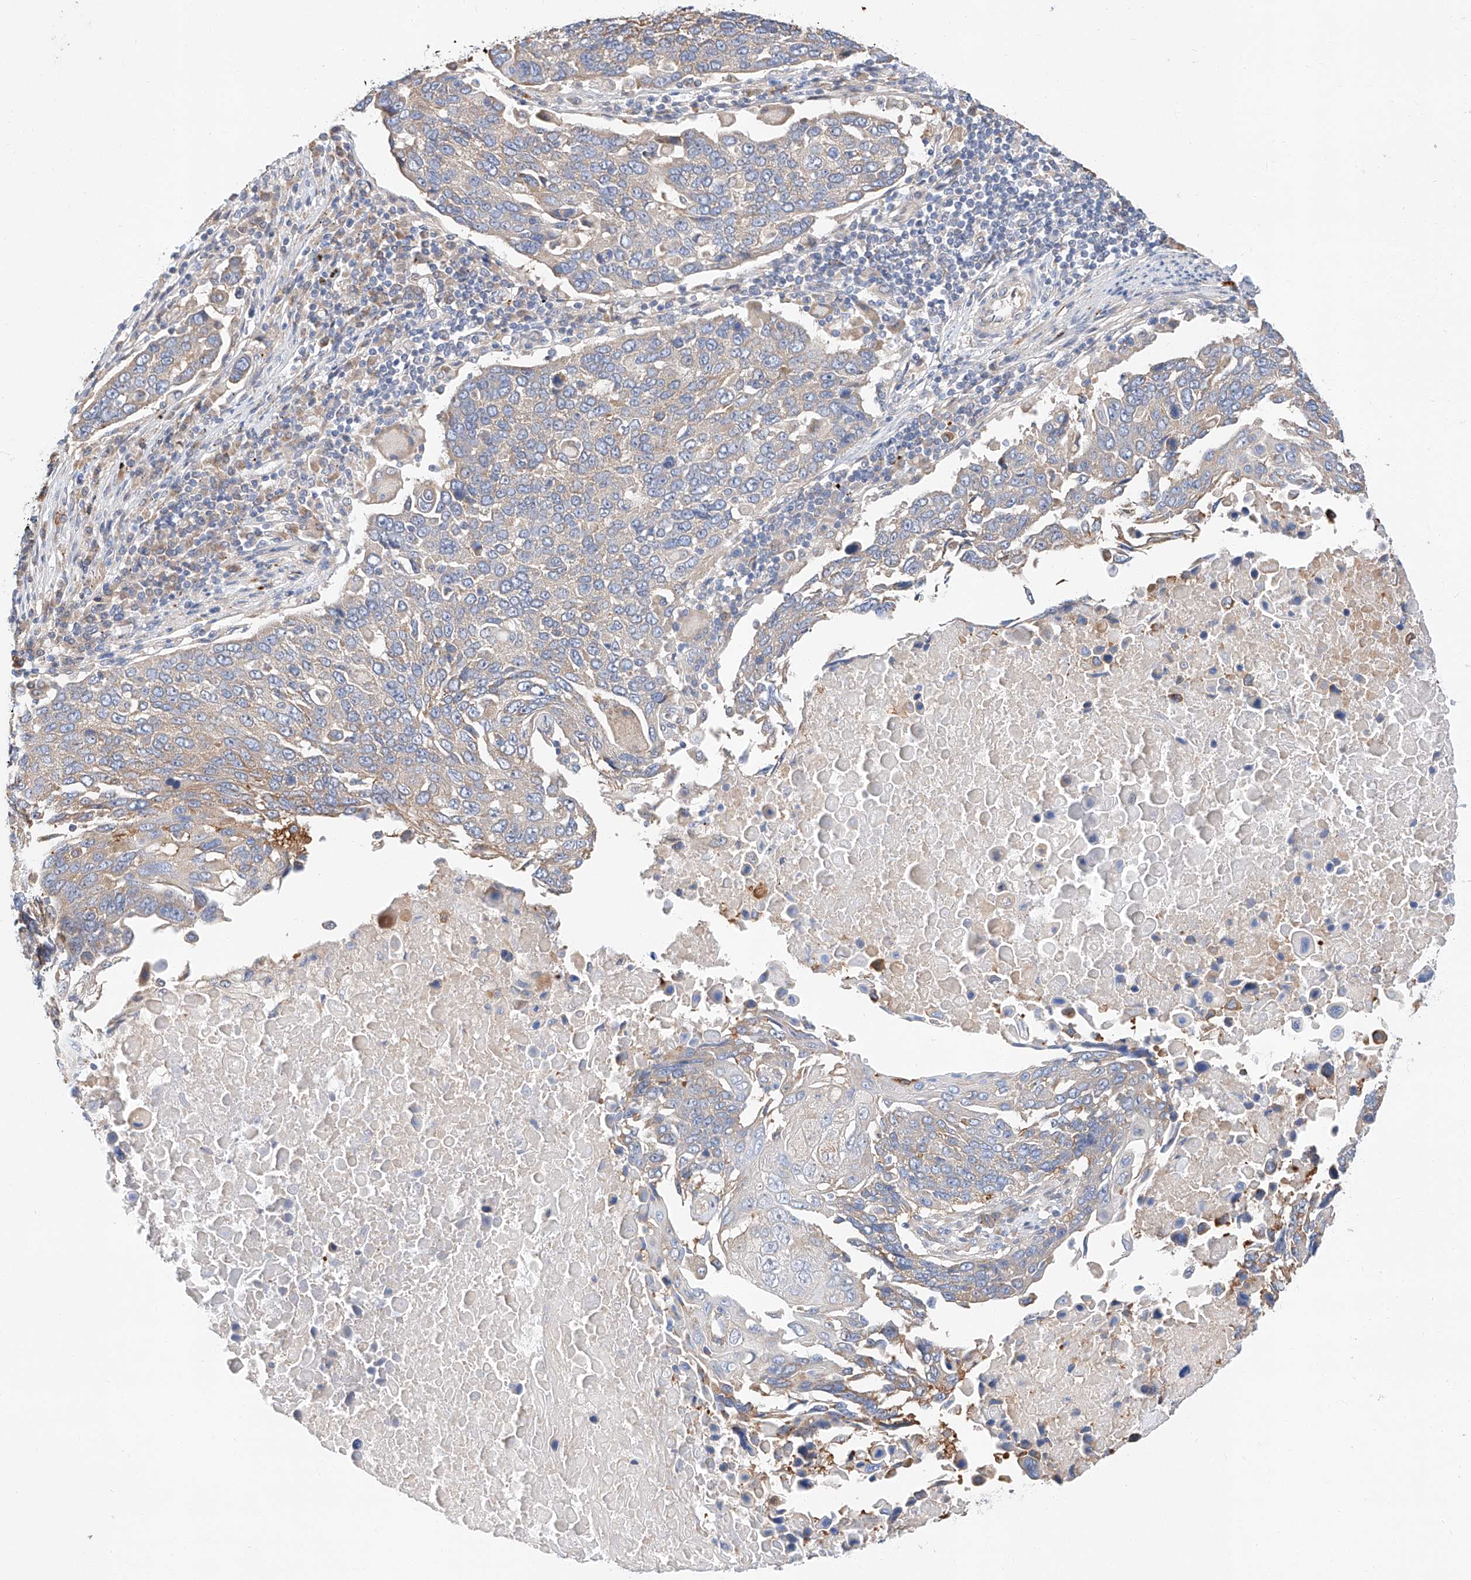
{"staining": {"intensity": "moderate", "quantity": "25%-75%", "location": "cytoplasmic/membranous"}, "tissue": "lung cancer", "cell_type": "Tumor cells", "image_type": "cancer", "snomed": [{"axis": "morphology", "description": "Squamous cell carcinoma, NOS"}, {"axis": "topography", "description": "Lung"}], "caption": "Lung cancer stained with DAB (3,3'-diaminobenzidine) immunohistochemistry (IHC) displays medium levels of moderate cytoplasmic/membranous positivity in about 25%-75% of tumor cells.", "gene": "GLMN", "patient": {"sex": "male", "age": 66}}